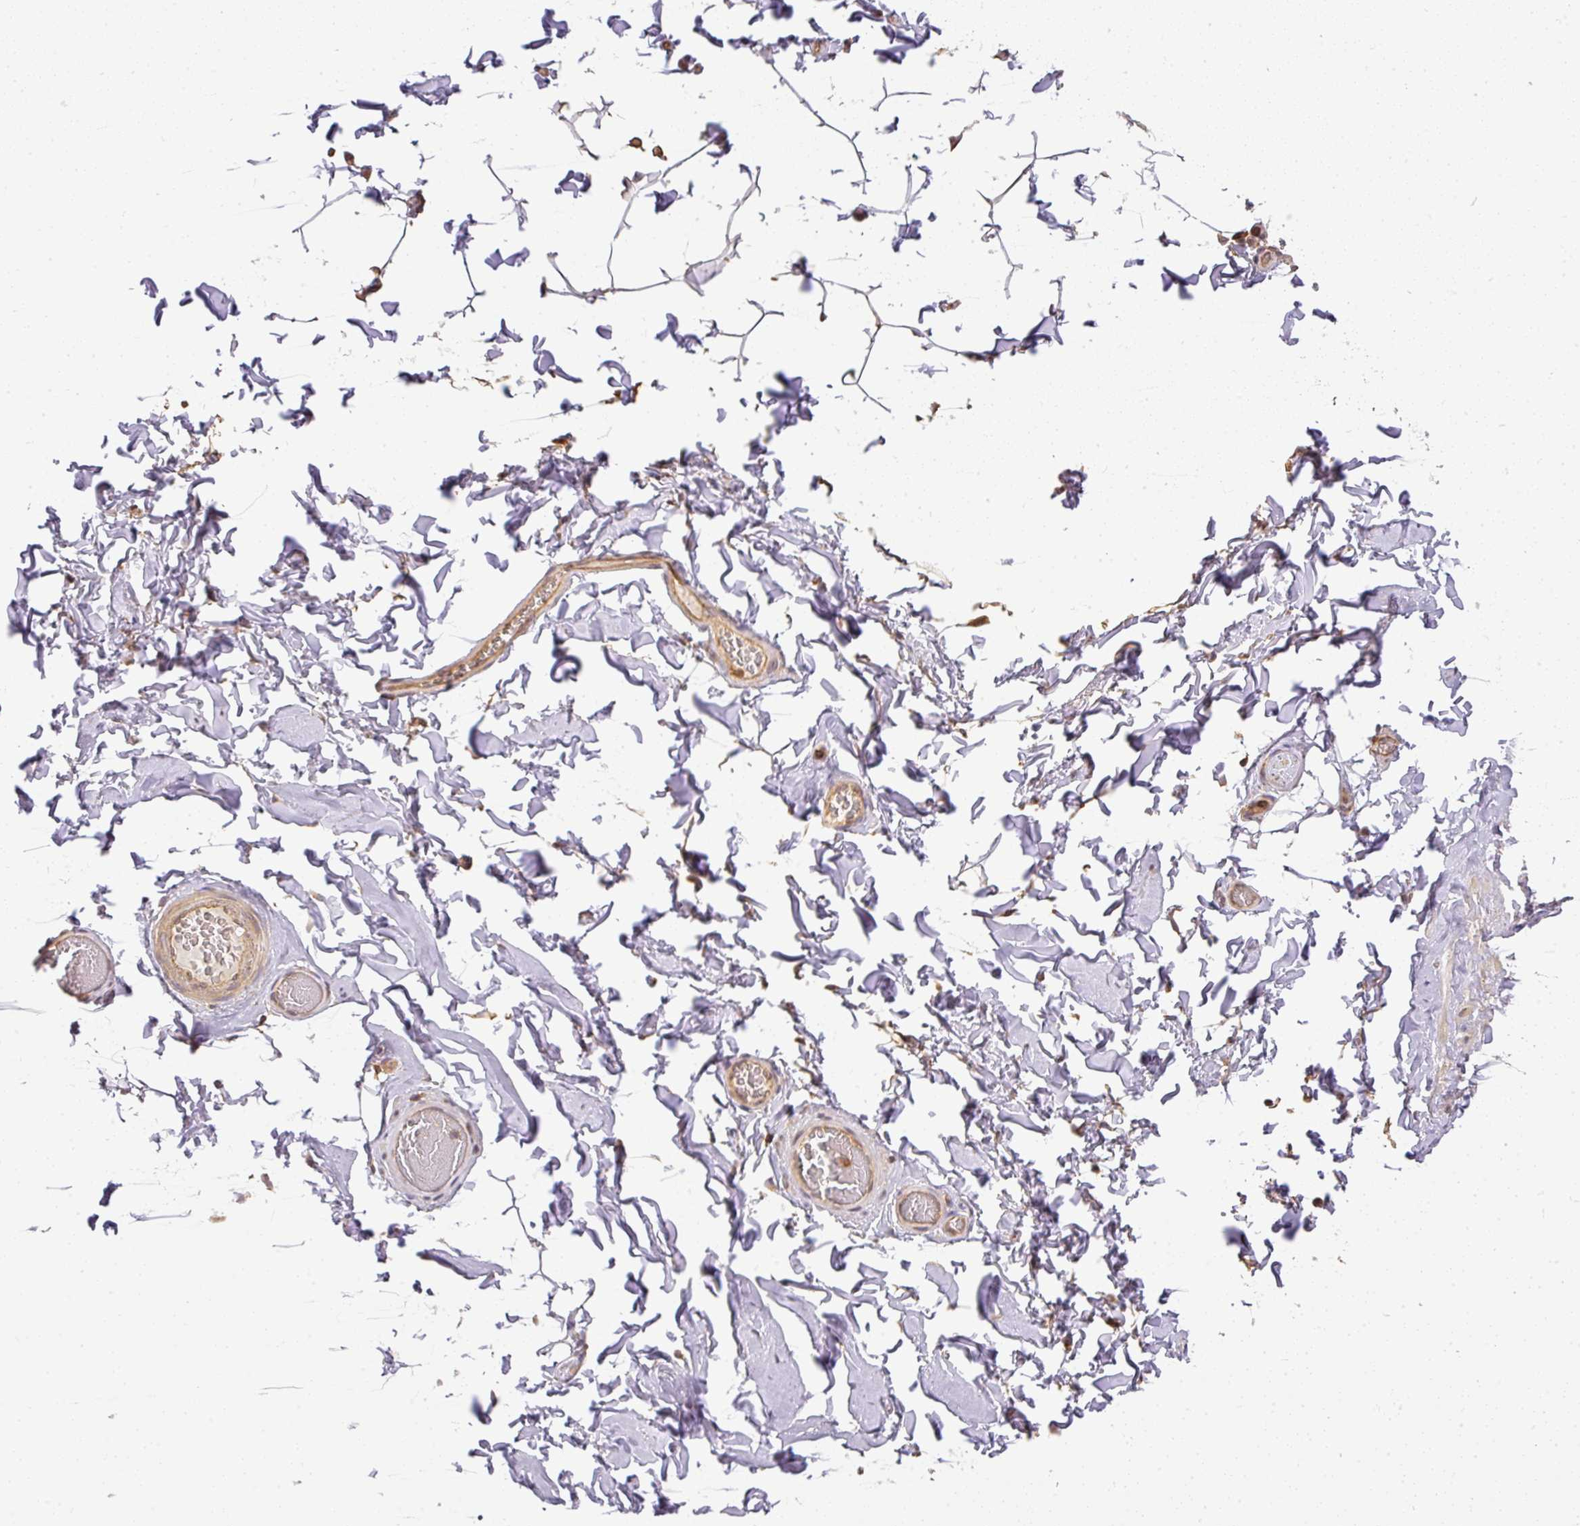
{"staining": {"intensity": "moderate", "quantity": "<25%", "location": "cytoplasmic/membranous"}, "tissue": "adipose tissue", "cell_type": "Adipocytes", "image_type": "normal", "snomed": [{"axis": "morphology", "description": "Normal tissue, NOS"}, {"axis": "topography", "description": "Soft tissue"}, {"axis": "topography", "description": "Adipose tissue"}, {"axis": "topography", "description": "Vascular tissue"}, {"axis": "topography", "description": "Peripheral nerve tissue"}], "caption": "Normal adipose tissue was stained to show a protein in brown. There is low levels of moderate cytoplasmic/membranous positivity in about <25% of adipocytes. Immunohistochemistry (ihc) stains the protein of interest in brown and the nuclei are stained blue.", "gene": "TCL1B", "patient": {"sex": "male", "age": 46}}